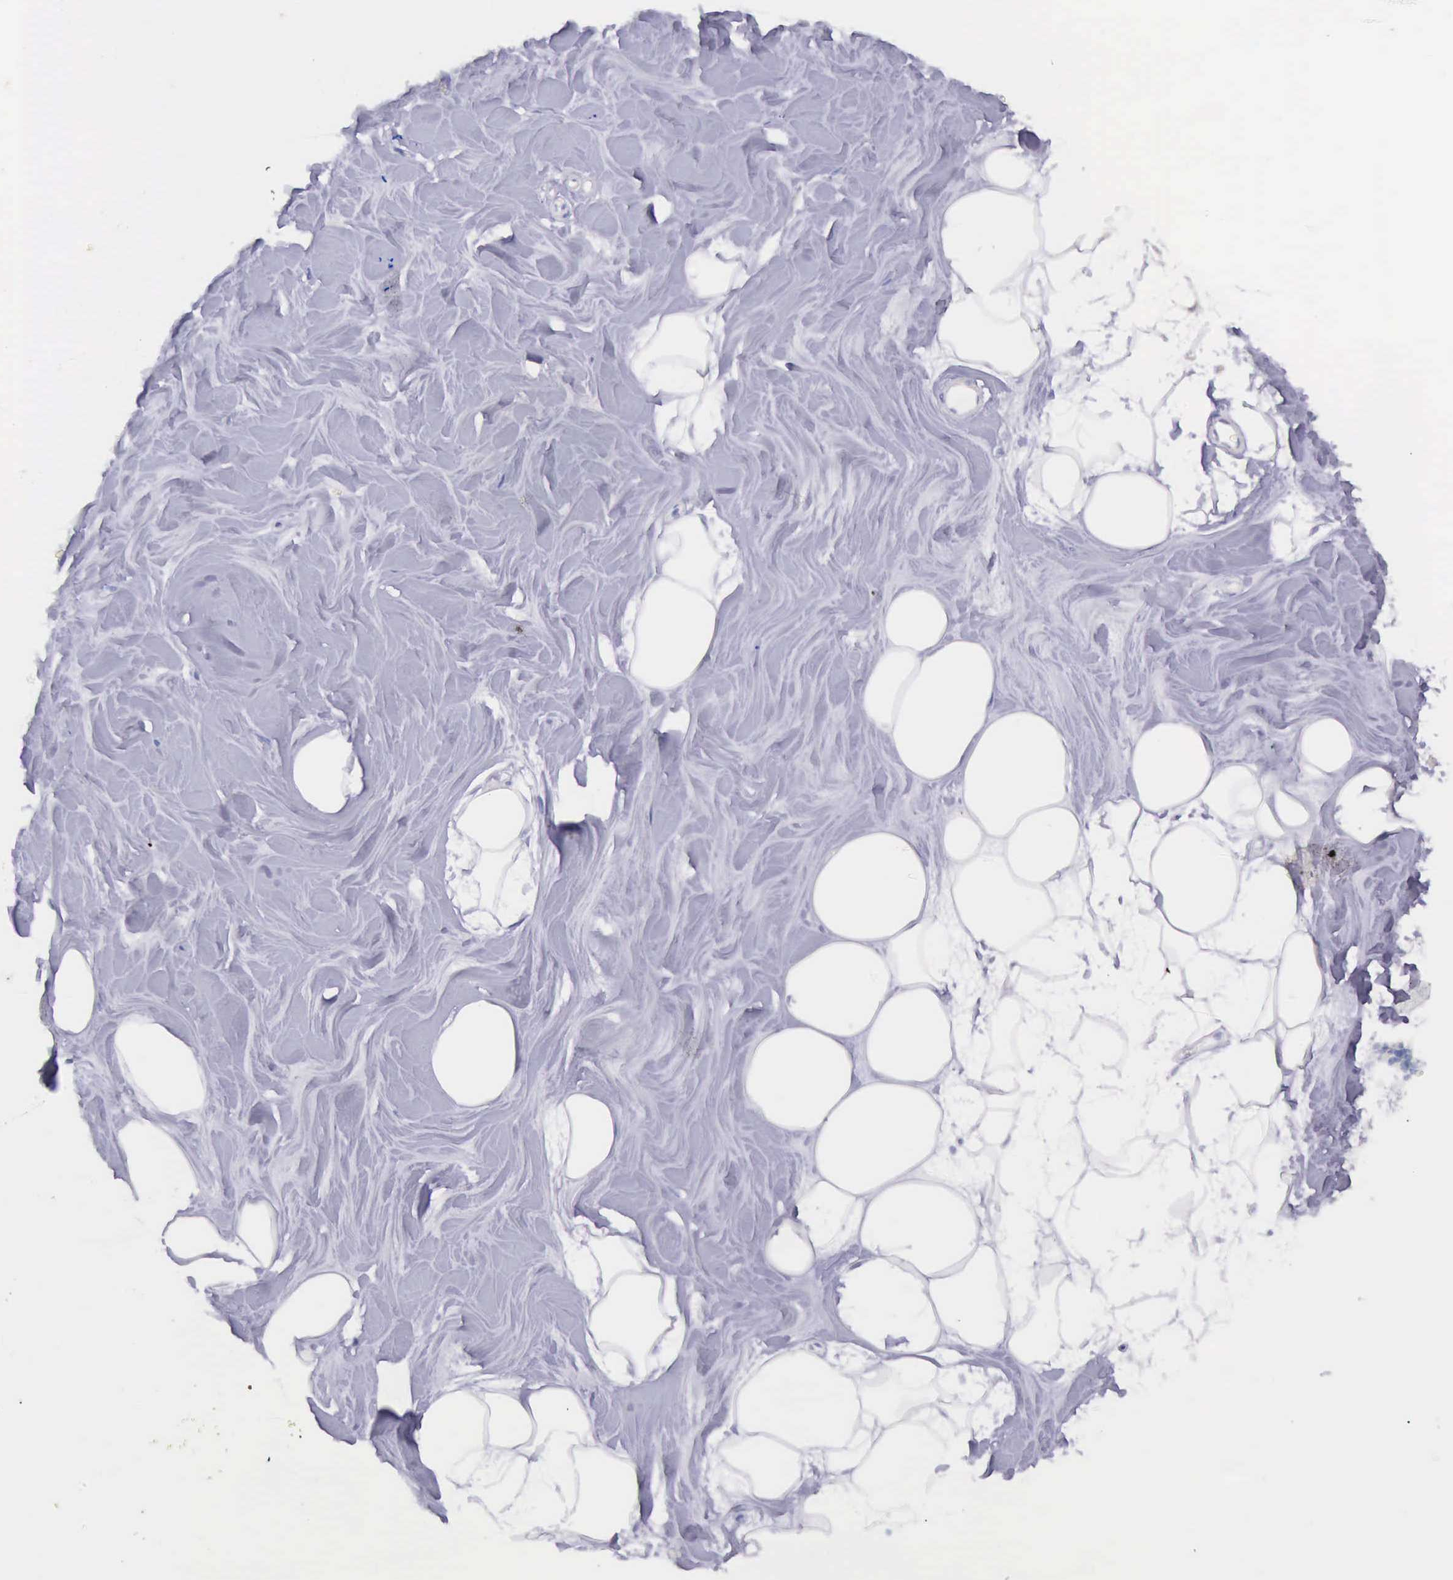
{"staining": {"intensity": "weak", "quantity": ">75%", "location": "cytoplasmic/membranous"}, "tissue": "adipose tissue", "cell_type": "Adipocytes", "image_type": "normal", "snomed": [{"axis": "morphology", "description": "Normal tissue, NOS"}, {"axis": "topography", "description": "Breast"}], "caption": "An immunohistochemistry (IHC) image of benign tissue is shown. Protein staining in brown highlights weak cytoplasmic/membranous positivity in adipose tissue within adipocytes. (Brightfield microscopy of DAB IHC at high magnification).", "gene": "ARMCX3", "patient": {"sex": "female", "age": 44}}